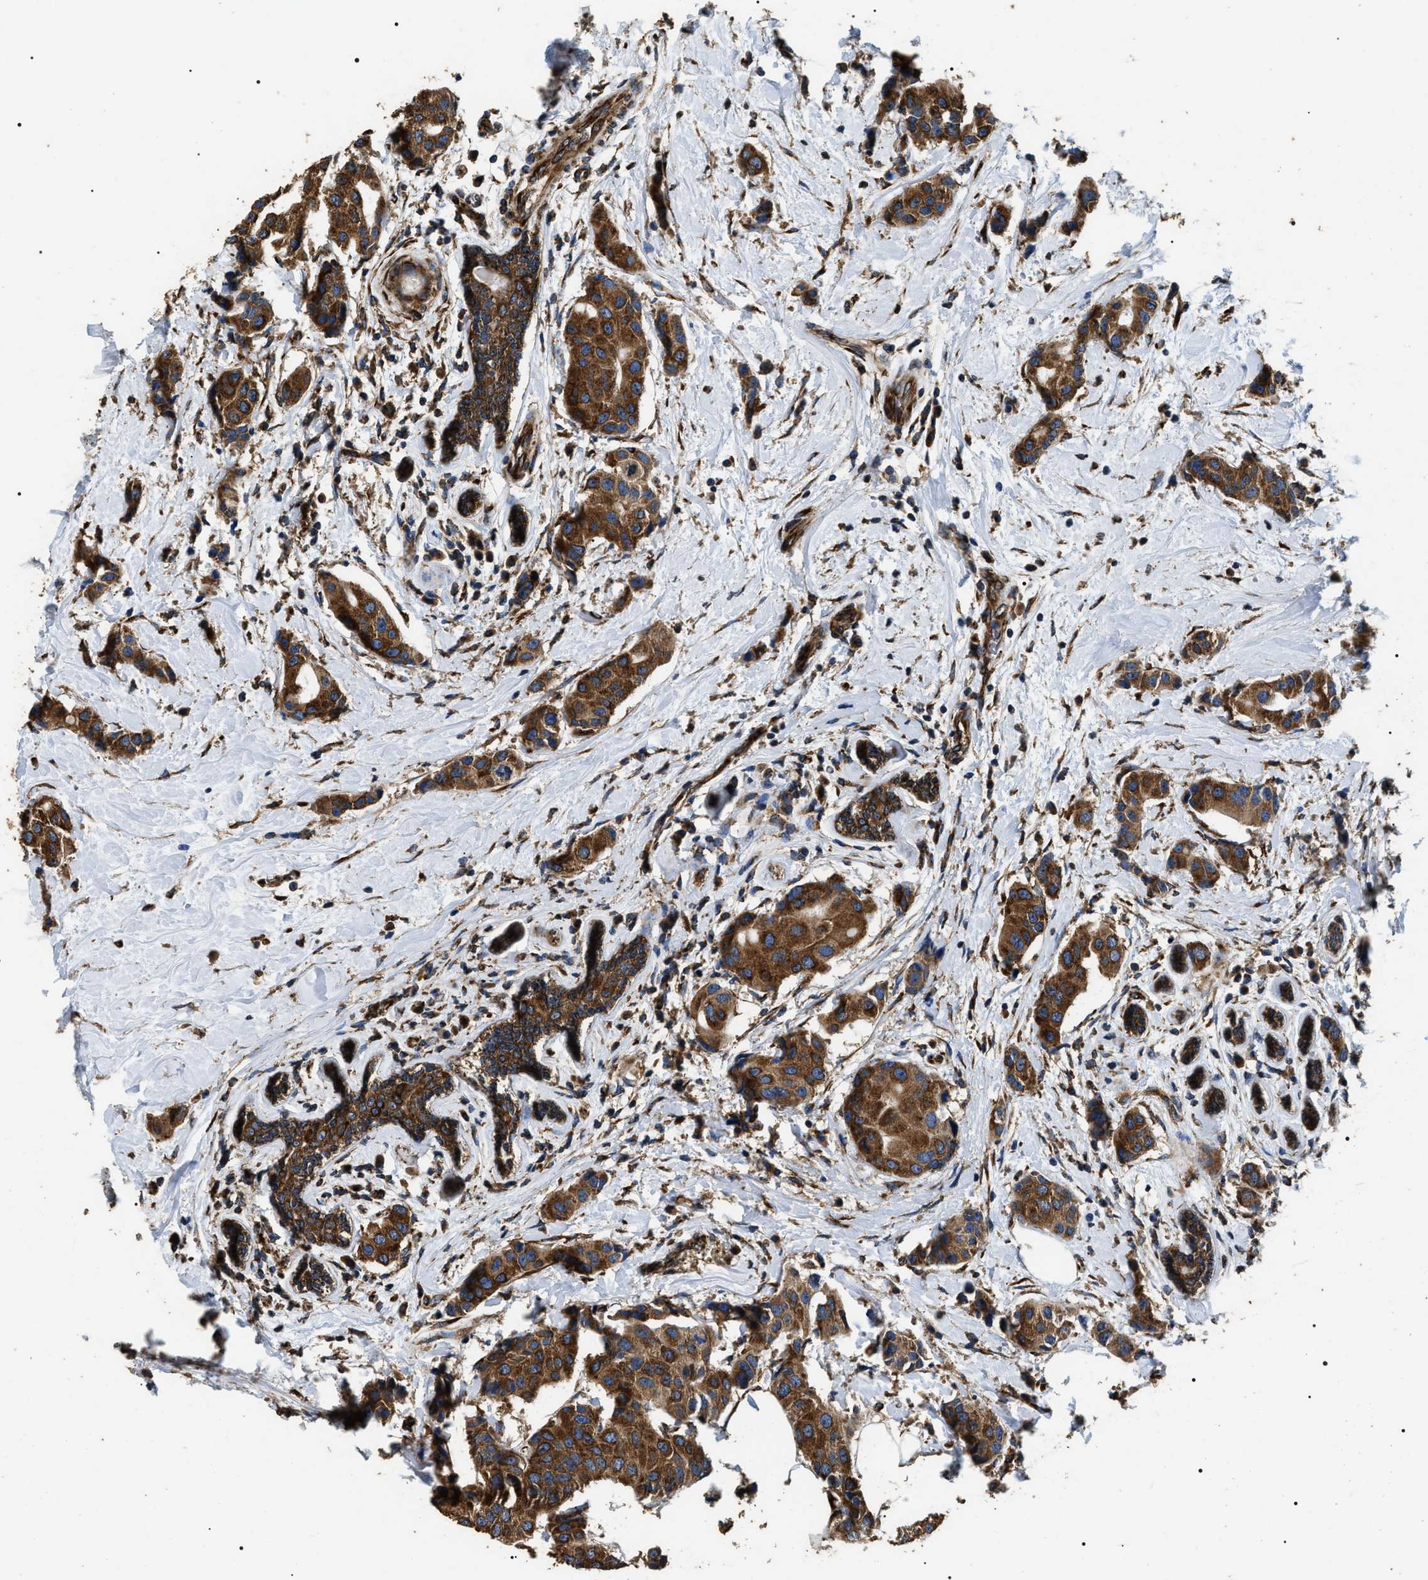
{"staining": {"intensity": "strong", "quantity": ">75%", "location": "cytoplasmic/membranous"}, "tissue": "breast cancer", "cell_type": "Tumor cells", "image_type": "cancer", "snomed": [{"axis": "morphology", "description": "Normal tissue, NOS"}, {"axis": "morphology", "description": "Duct carcinoma"}, {"axis": "topography", "description": "Breast"}], "caption": "Brown immunohistochemical staining in breast cancer reveals strong cytoplasmic/membranous positivity in approximately >75% of tumor cells.", "gene": "KTN1", "patient": {"sex": "female", "age": 39}}